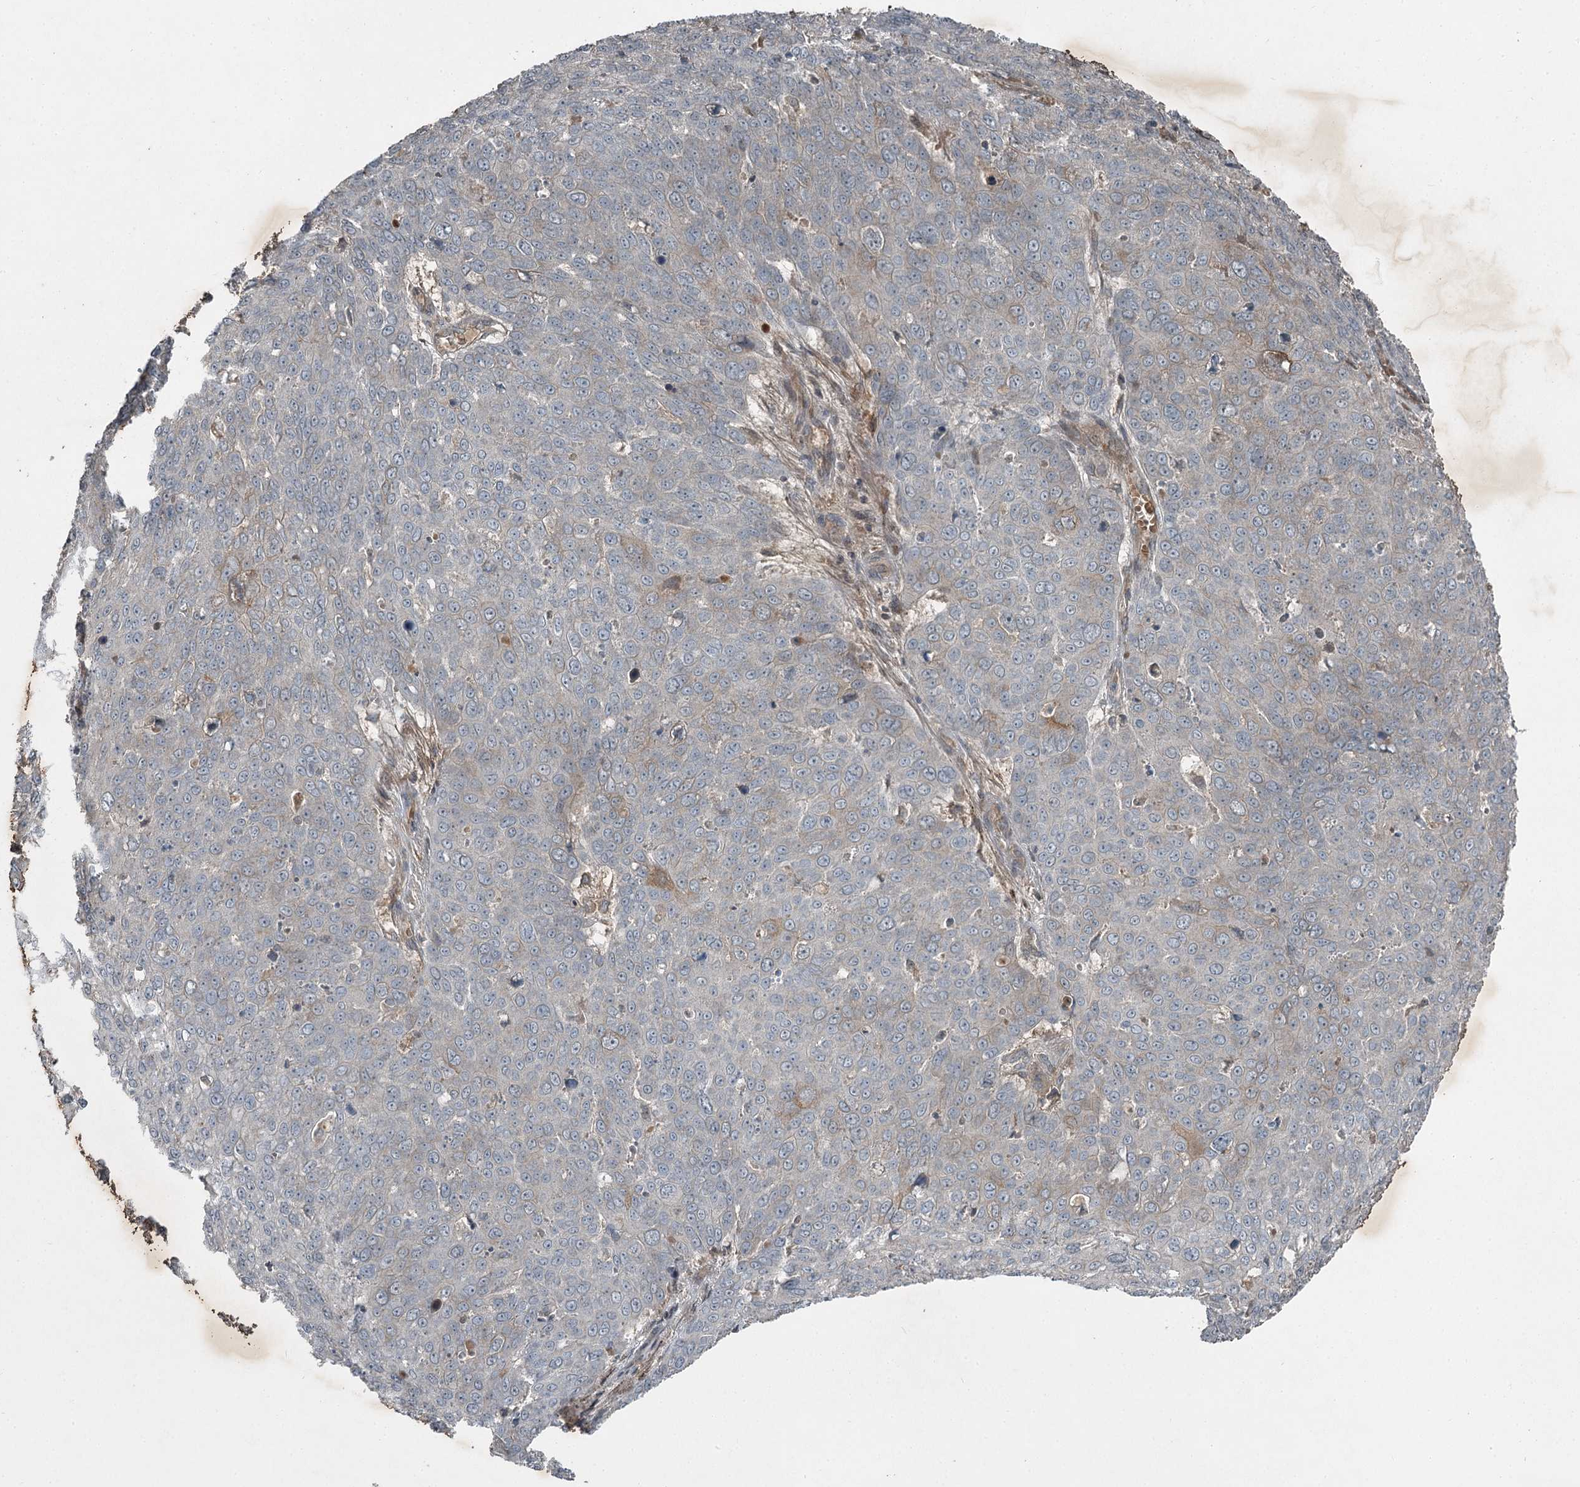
{"staining": {"intensity": "weak", "quantity": "<25%", "location": "cytoplasmic/membranous"}, "tissue": "skin cancer", "cell_type": "Tumor cells", "image_type": "cancer", "snomed": [{"axis": "morphology", "description": "Squamous cell carcinoma, NOS"}, {"axis": "topography", "description": "Skin"}], "caption": "This is a image of immunohistochemistry (IHC) staining of skin cancer (squamous cell carcinoma), which shows no staining in tumor cells.", "gene": "SLC39A8", "patient": {"sex": "male", "age": 71}}